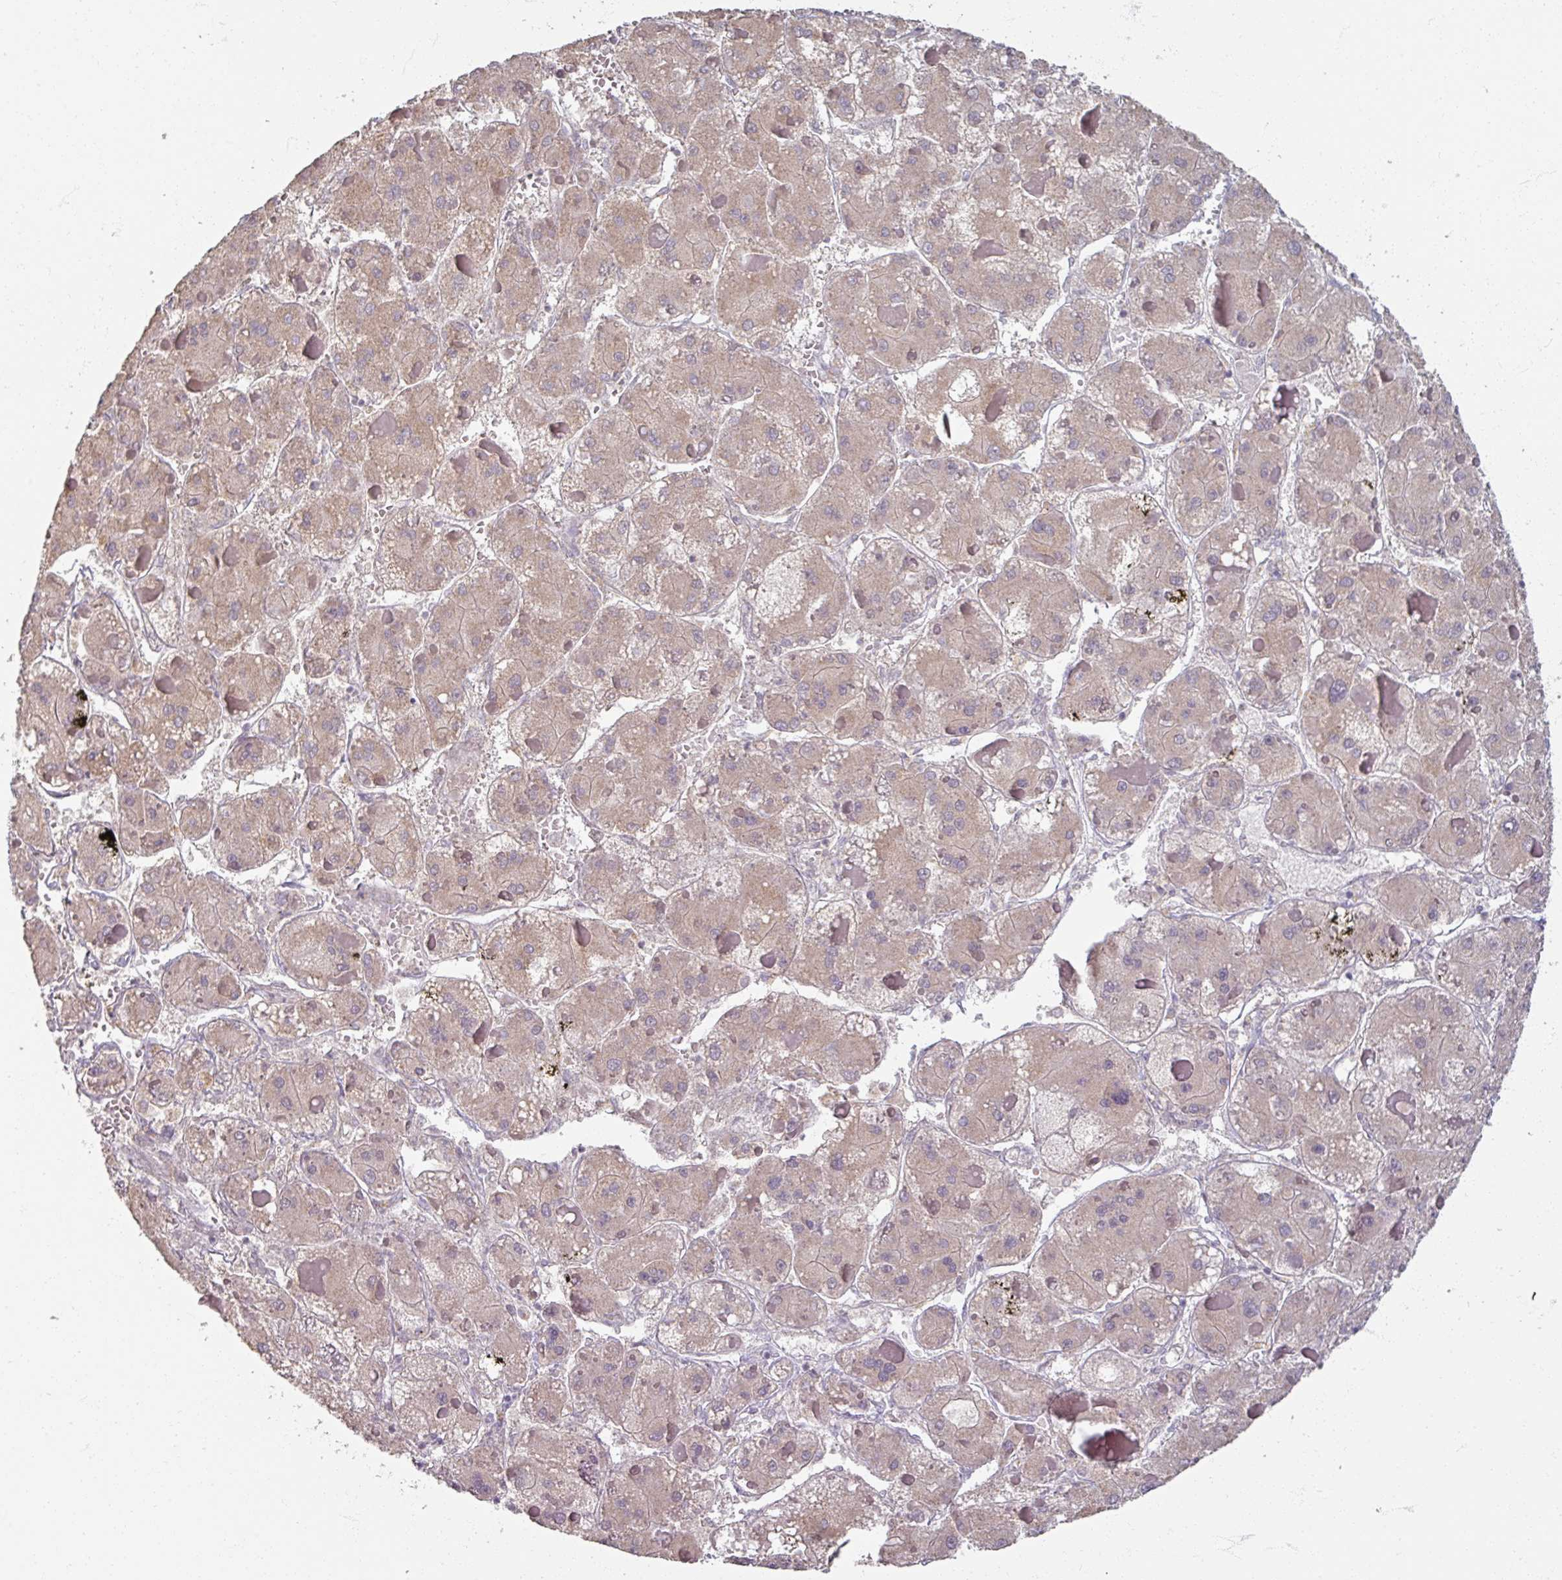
{"staining": {"intensity": "weak", "quantity": ">75%", "location": "cytoplasmic/membranous"}, "tissue": "liver cancer", "cell_type": "Tumor cells", "image_type": "cancer", "snomed": [{"axis": "morphology", "description": "Carcinoma, Hepatocellular, NOS"}, {"axis": "topography", "description": "Liver"}], "caption": "Immunohistochemistry staining of liver hepatocellular carcinoma, which exhibits low levels of weak cytoplasmic/membranous positivity in about >75% of tumor cells indicating weak cytoplasmic/membranous protein positivity. The staining was performed using DAB (brown) for protein detection and nuclei were counterstained in hematoxylin (blue).", "gene": "SOX11", "patient": {"sex": "female", "age": 73}}